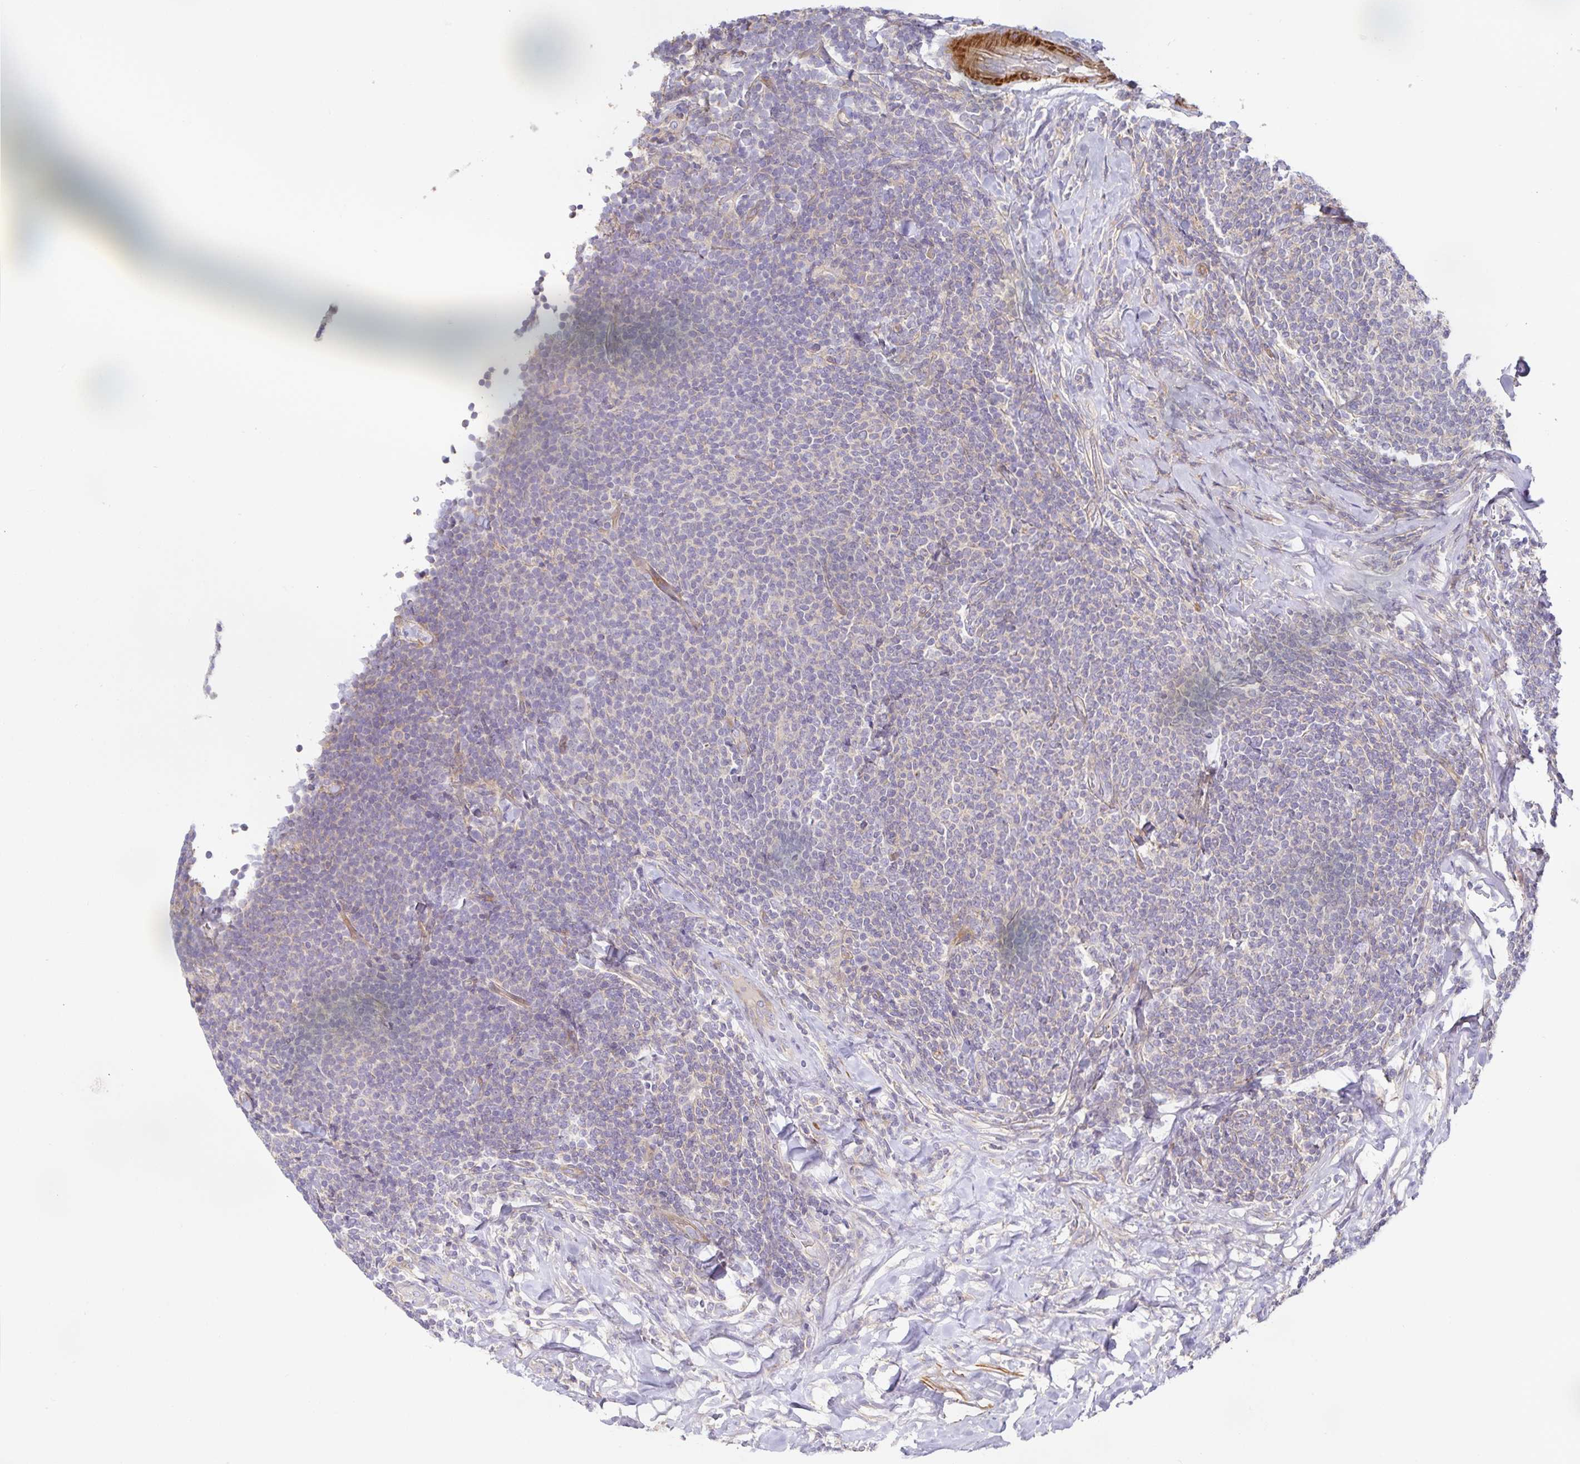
{"staining": {"intensity": "negative", "quantity": "none", "location": "none"}, "tissue": "lymphoma", "cell_type": "Tumor cells", "image_type": "cancer", "snomed": [{"axis": "morphology", "description": "Malignant lymphoma, non-Hodgkin's type, Low grade"}, {"axis": "topography", "description": "Lymph node"}], "caption": "This photomicrograph is of low-grade malignant lymphoma, non-Hodgkin's type stained with IHC to label a protein in brown with the nuclei are counter-stained blue. There is no expression in tumor cells. The staining is performed using DAB brown chromogen with nuclei counter-stained in using hematoxylin.", "gene": "METTL22", "patient": {"sex": "male", "age": 52}}